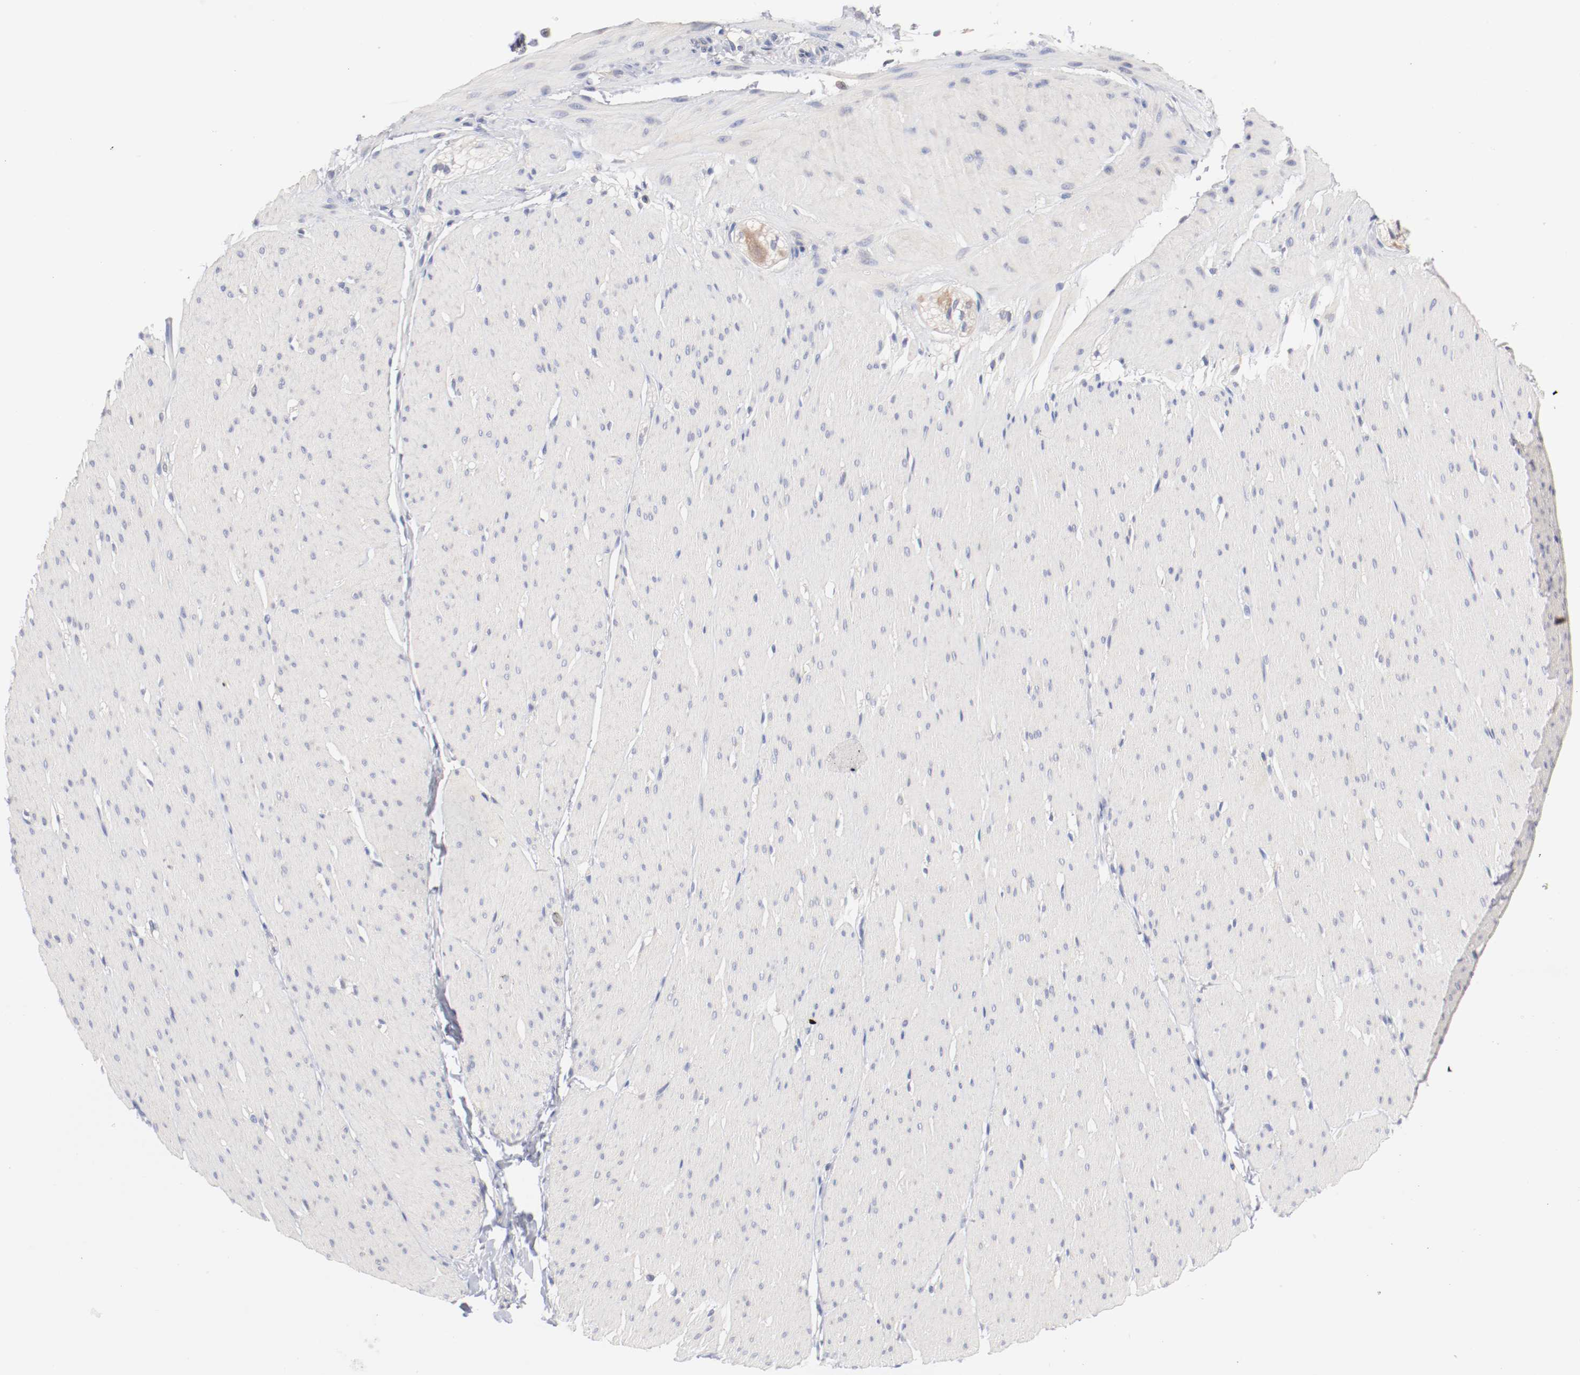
{"staining": {"intensity": "negative", "quantity": "none", "location": "none"}, "tissue": "smooth muscle", "cell_type": "Smooth muscle cells", "image_type": "normal", "snomed": [{"axis": "morphology", "description": "Normal tissue, NOS"}, {"axis": "topography", "description": "Smooth muscle"}, {"axis": "topography", "description": "Colon"}], "caption": "High magnification brightfield microscopy of normal smooth muscle stained with DAB (brown) and counterstained with hematoxylin (blue): smooth muscle cells show no significant expression.", "gene": "SETD3", "patient": {"sex": "male", "age": 67}}